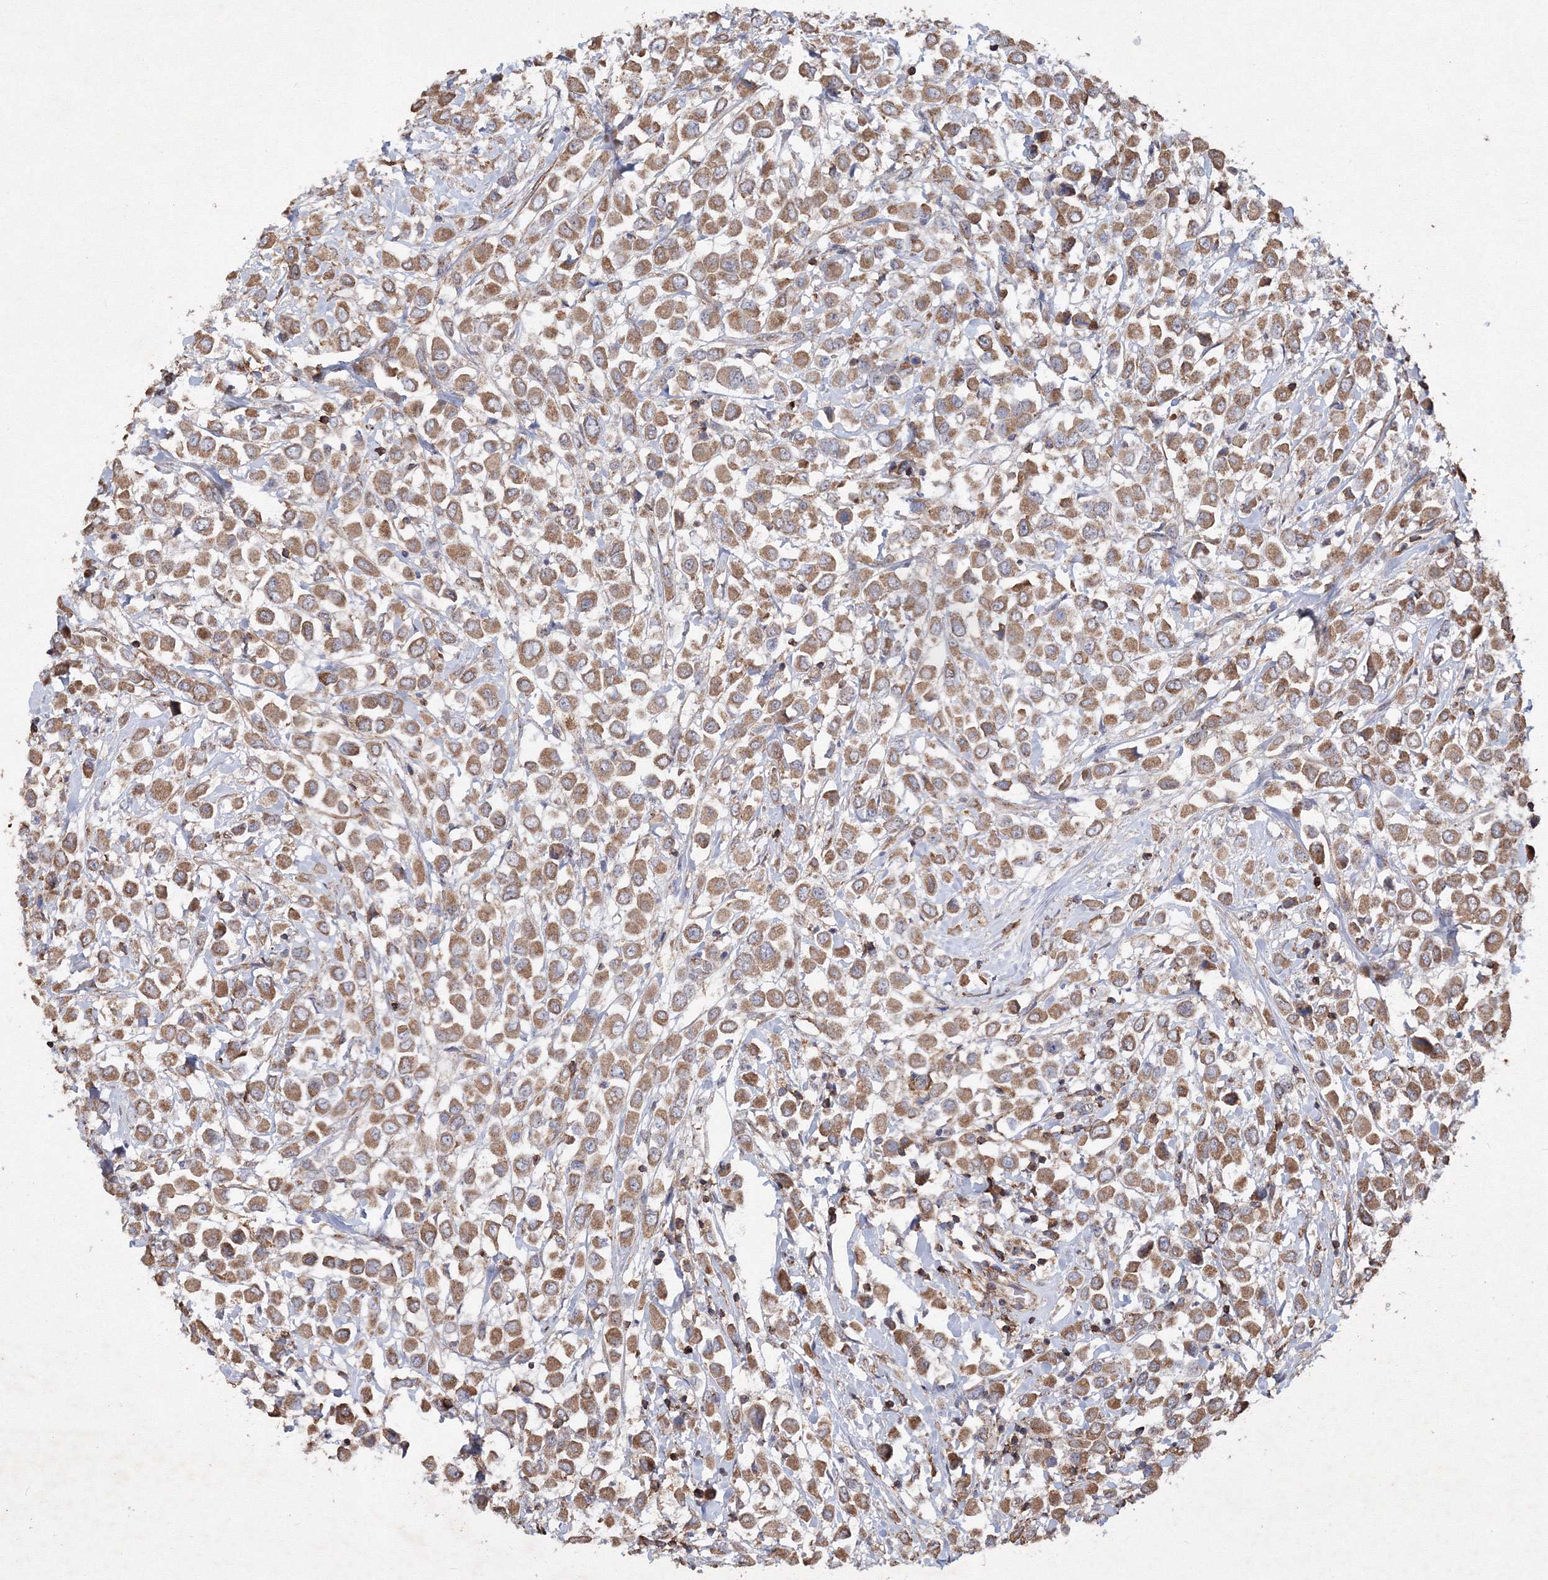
{"staining": {"intensity": "moderate", "quantity": ">75%", "location": "cytoplasmic/membranous"}, "tissue": "breast cancer", "cell_type": "Tumor cells", "image_type": "cancer", "snomed": [{"axis": "morphology", "description": "Duct carcinoma"}, {"axis": "topography", "description": "Breast"}], "caption": "Breast cancer was stained to show a protein in brown. There is medium levels of moderate cytoplasmic/membranous expression in approximately >75% of tumor cells.", "gene": "TMEM139", "patient": {"sex": "female", "age": 61}}